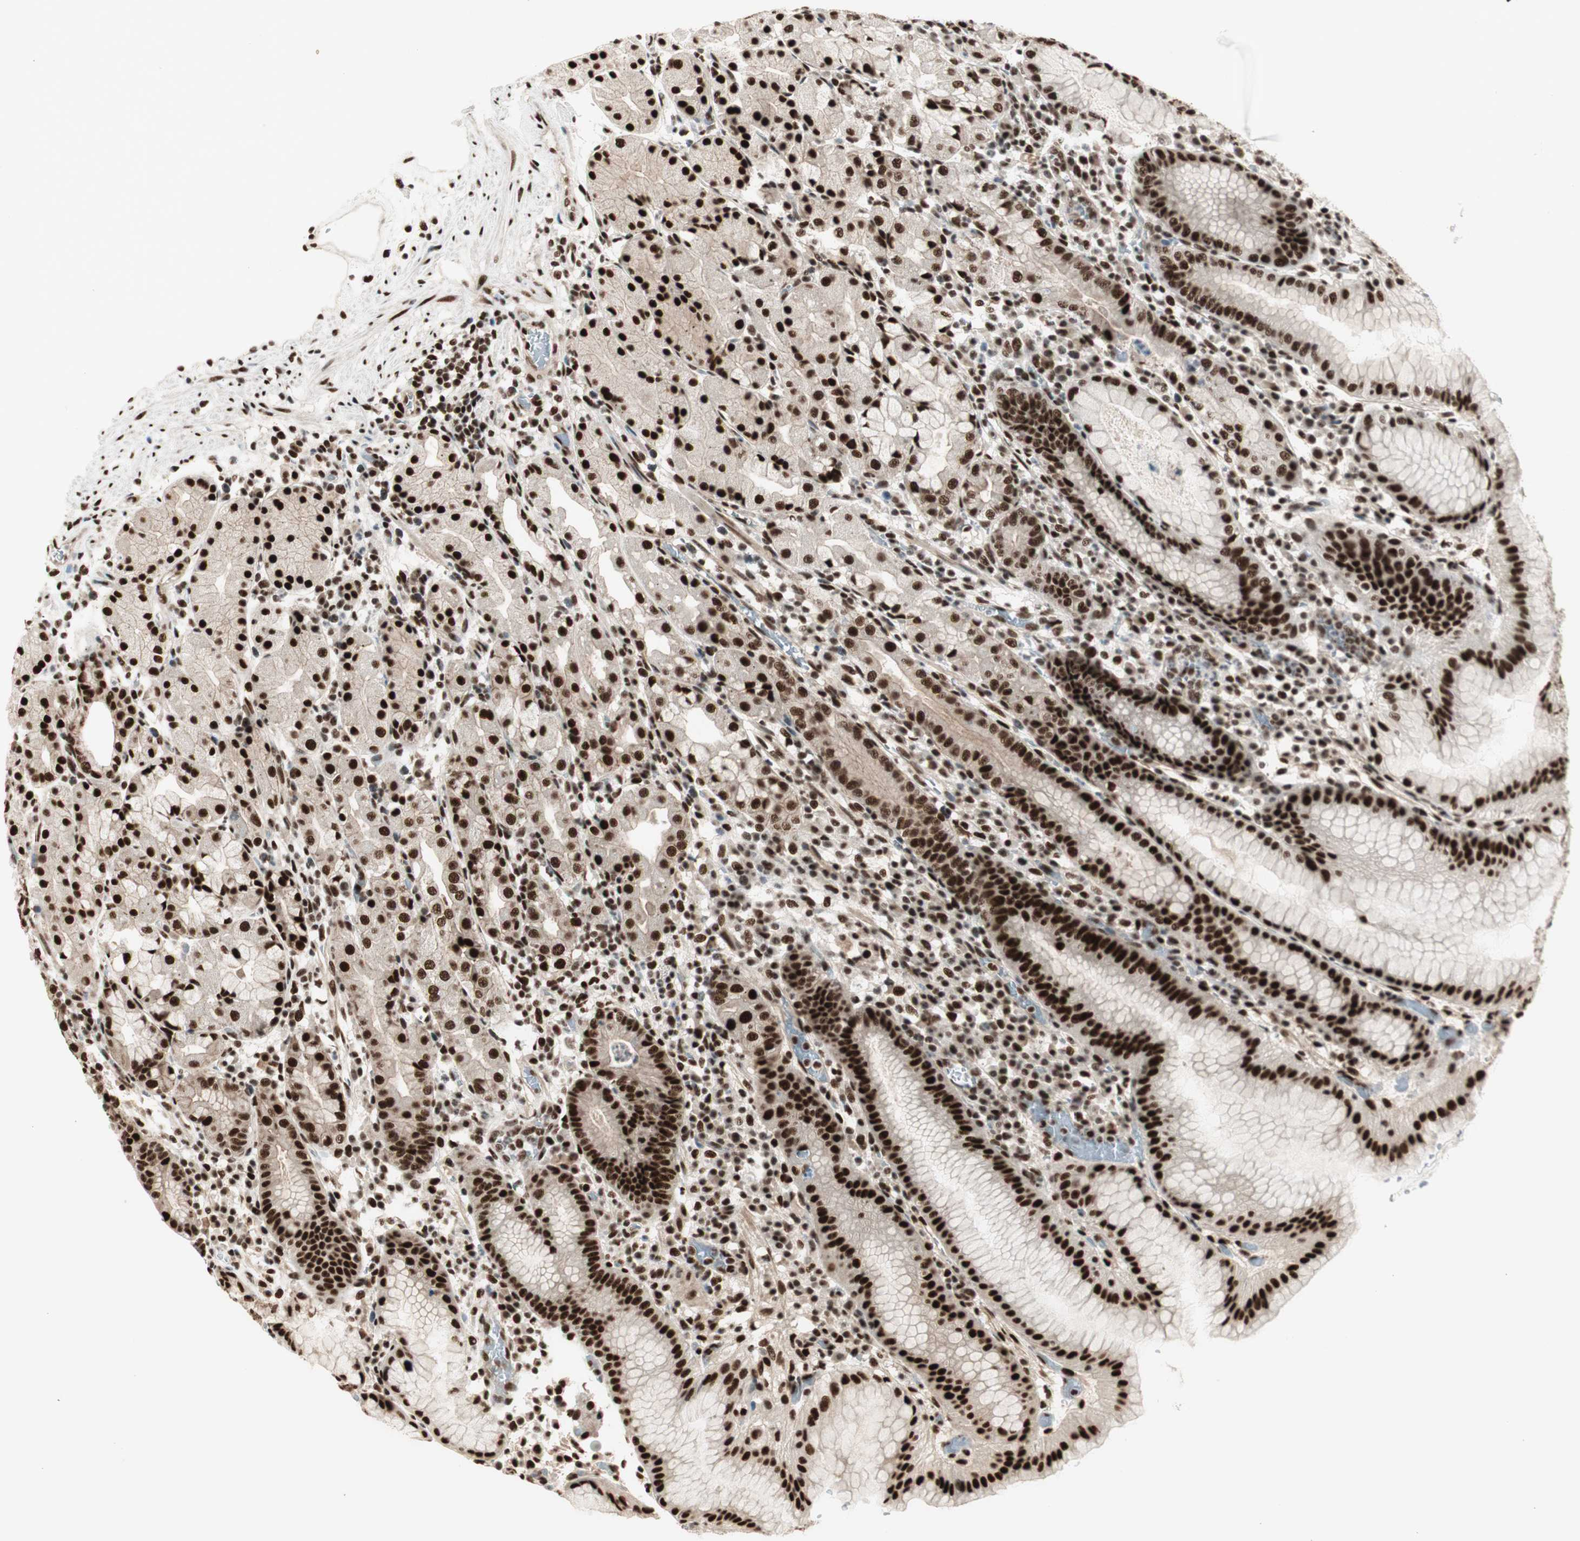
{"staining": {"intensity": "strong", "quantity": ">75%", "location": "nuclear"}, "tissue": "stomach", "cell_type": "Glandular cells", "image_type": "normal", "snomed": [{"axis": "morphology", "description": "Normal tissue, NOS"}, {"axis": "topography", "description": "Stomach"}, {"axis": "topography", "description": "Stomach, lower"}], "caption": "This micrograph displays IHC staining of benign stomach, with high strong nuclear positivity in approximately >75% of glandular cells.", "gene": "HEXIM1", "patient": {"sex": "female", "age": 75}}